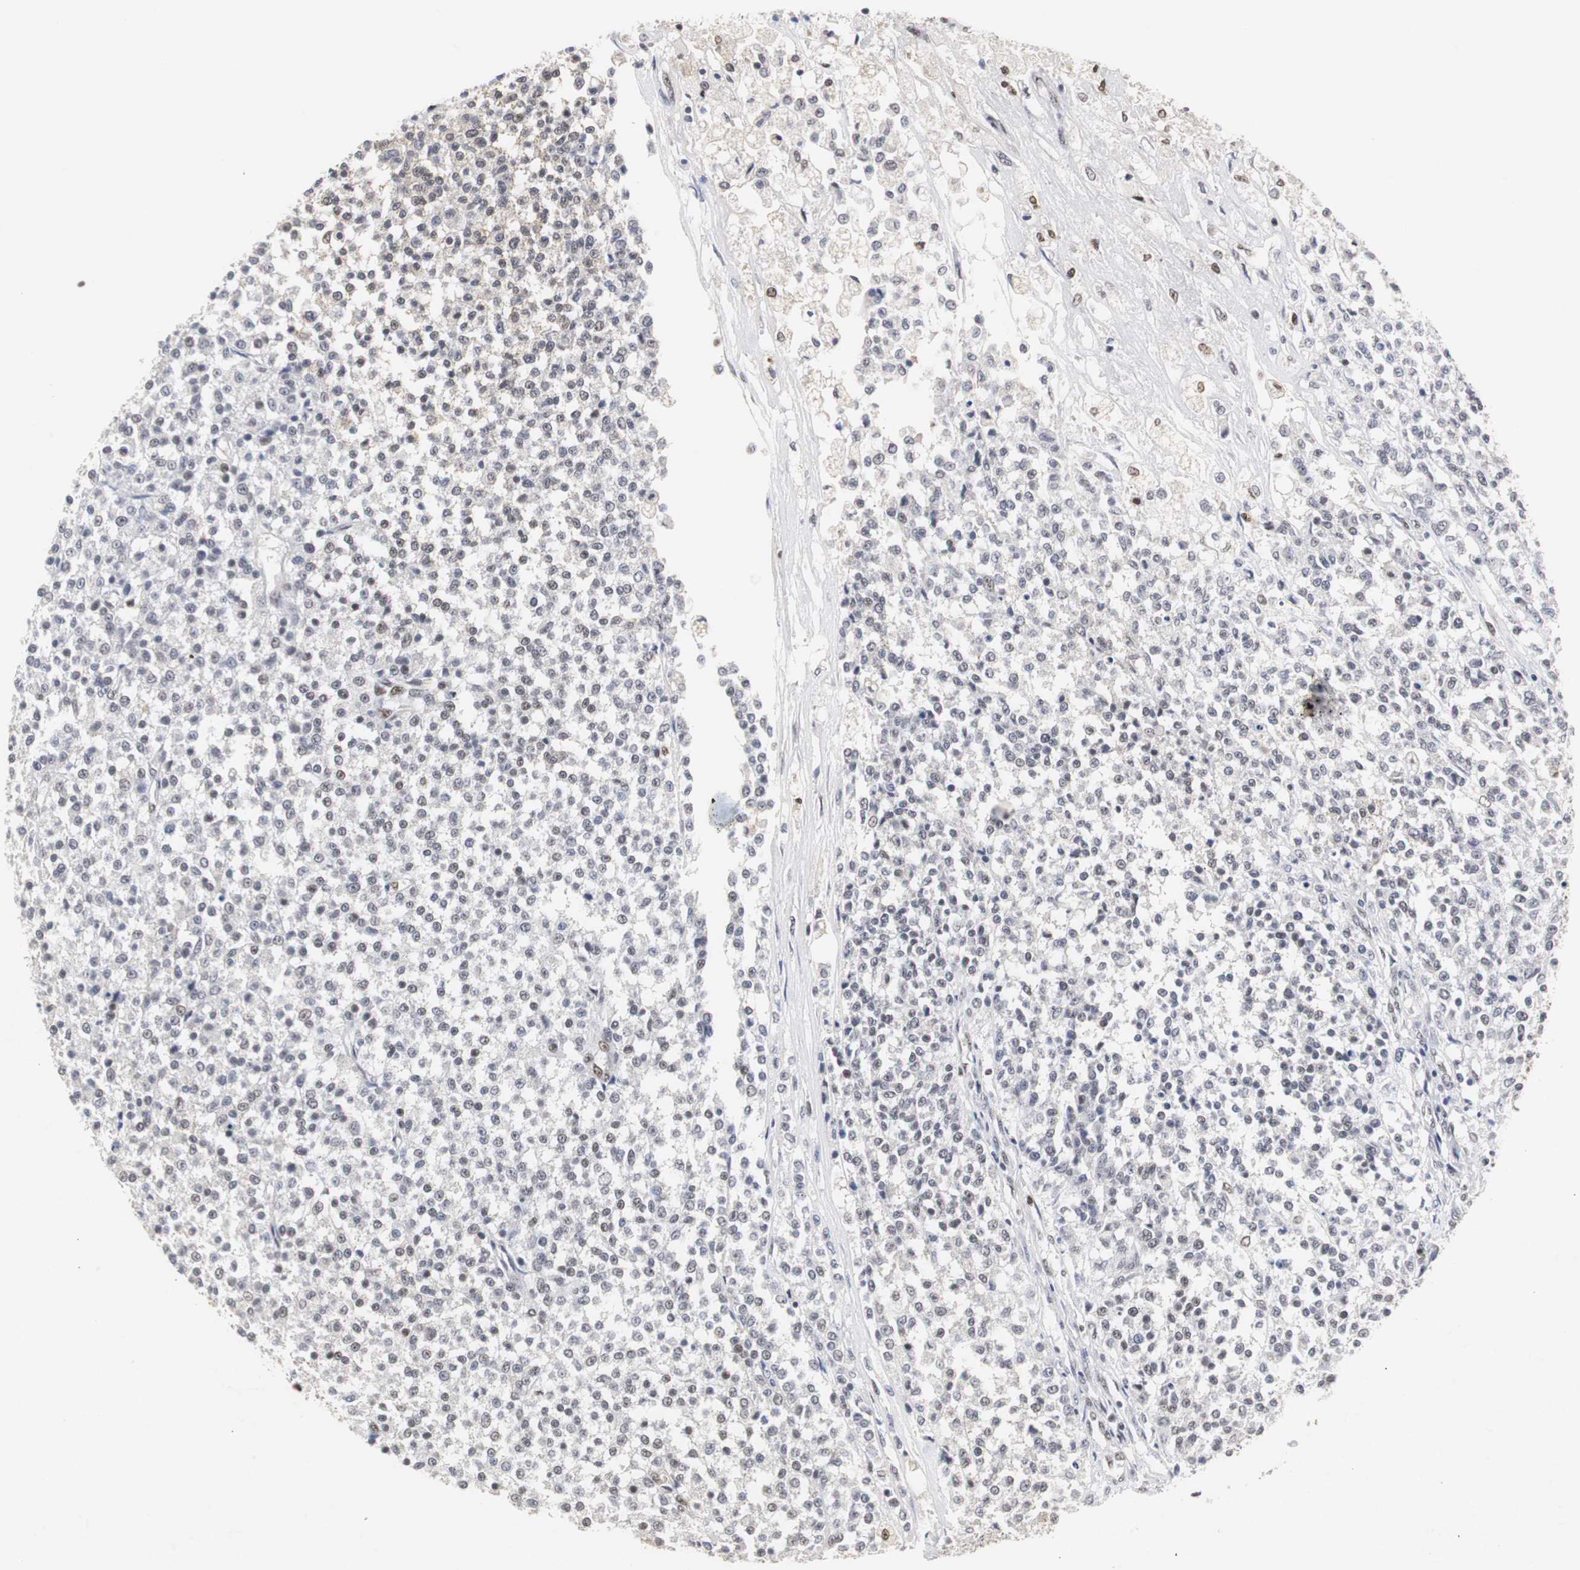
{"staining": {"intensity": "negative", "quantity": "none", "location": "none"}, "tissue": "testis cancer", "cell_type": "Tumor cells", "image_type": "cancer", "snomed": [{"axis": "morphology", "description": "Seminoma, NOS"}, {"axis": "topography", "description": "Testis"}], "caption": "The micrograph exhibits no staining of tumor cells in testis cancer.", "gene": "ZFC3H1", "patient": {"sex": "male", "age": 59}}